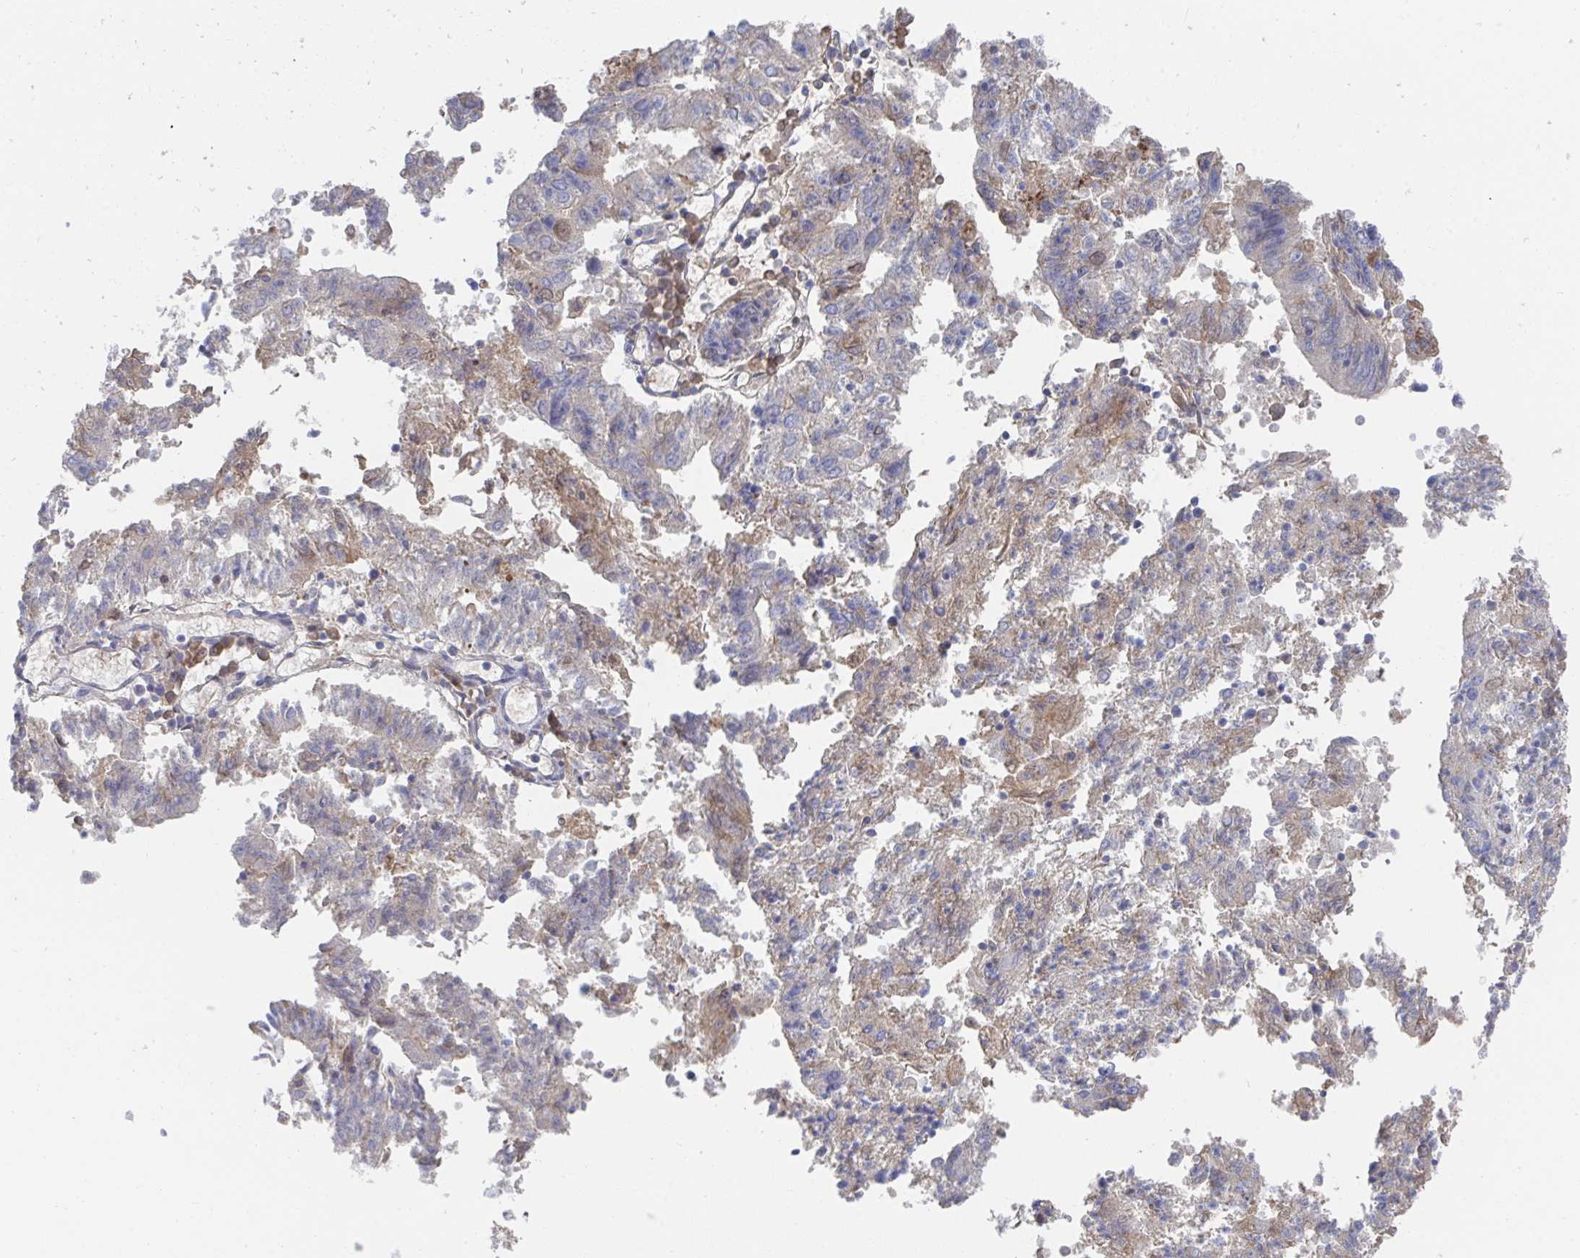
{"staining": {"intensity": "weak", "quantity": "<25%", "location": "cytoplasmic/membranous"}, "tissue": "endometrial cancer", "cell_type": "Tumor cells", "image_type": "cancer", "snomed": [{"axis": "morphology", "description": "Adenocarcinoma, NOS"}, {"axis": "topography", "description": "Endometrium"}], "caption": "Immunohistochemical staining of human endometrial cancer (adenocarcinoma) demonstrates no significant expression in tumor cells.", "gene": "TNFAIP6", "patient": {"sex": "female", "age": 82}}